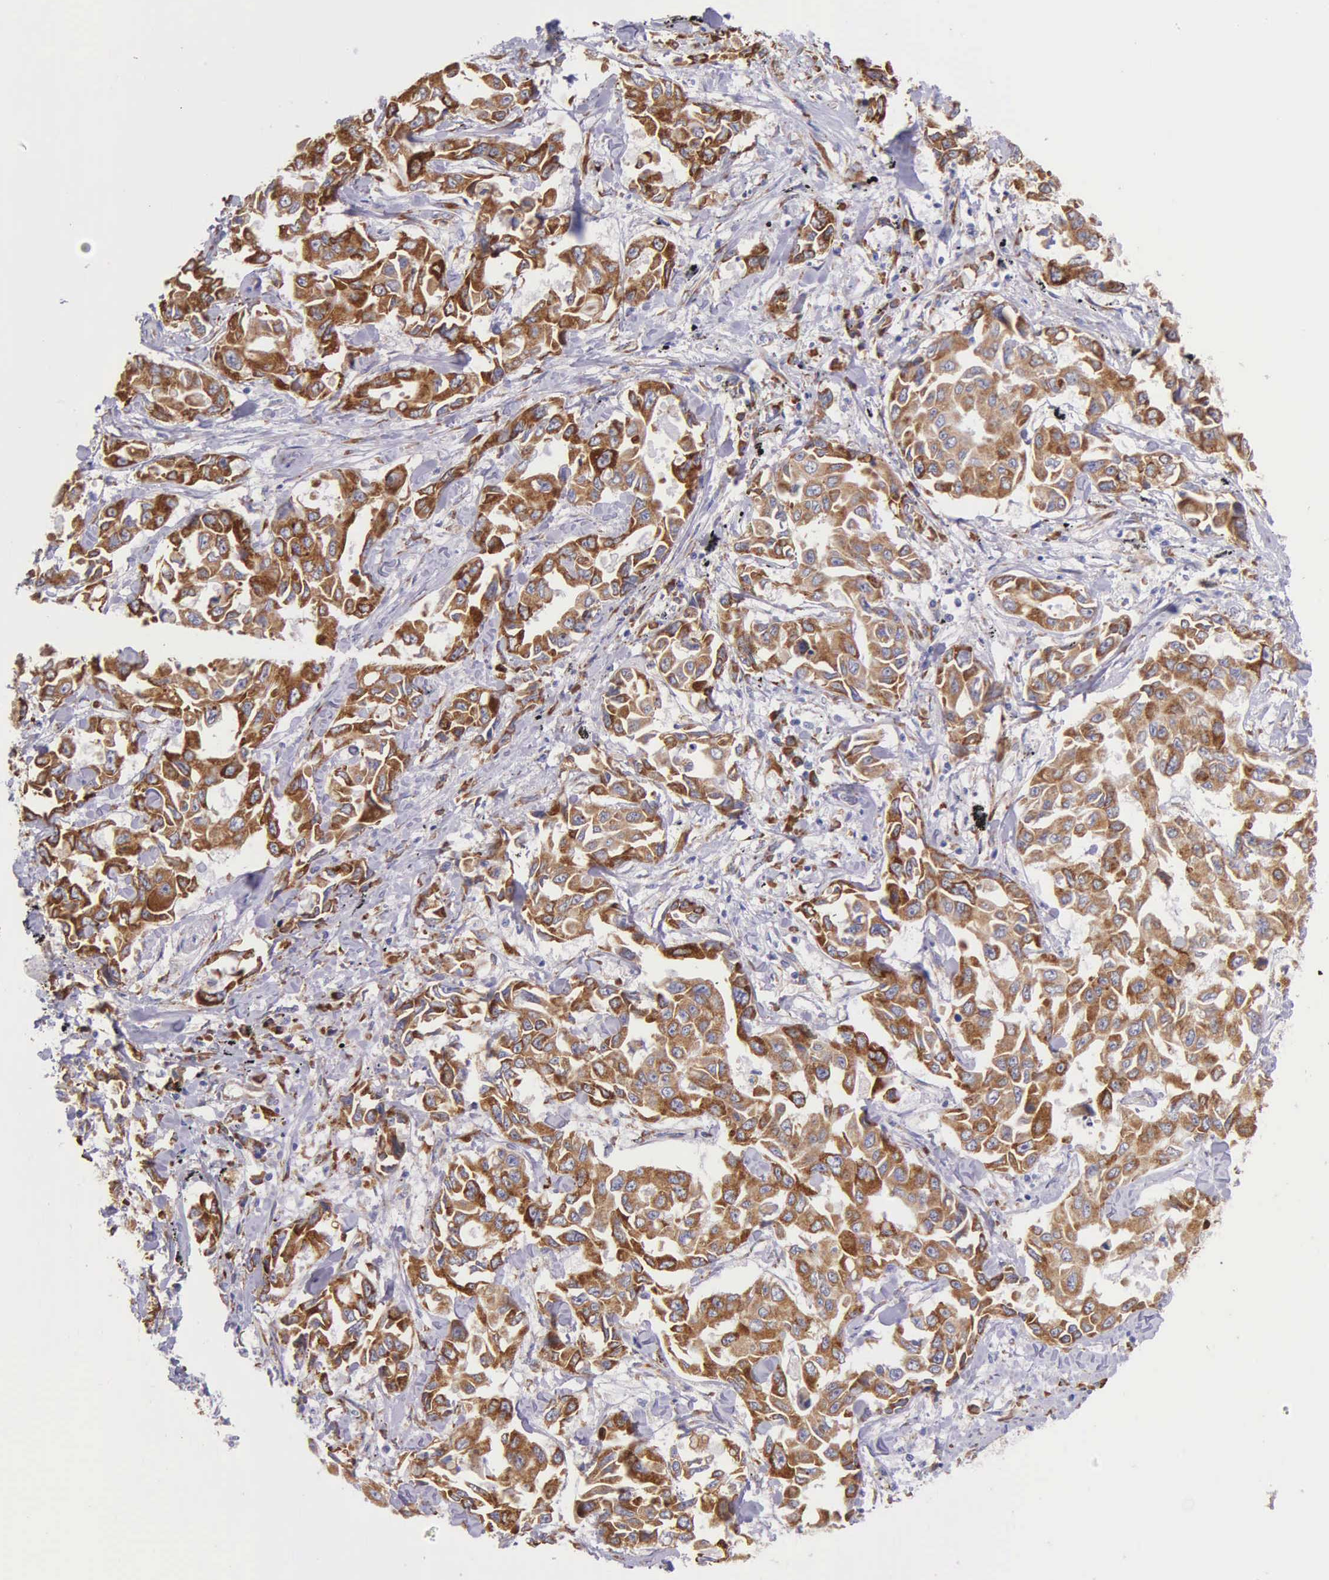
{"staining": {"intensity": "moderate", "quantity": ">75%", "location": "cytoplasmic/membranous"}, "tissue": "lung cancer", "cell_type": "Tumor cells", "image_type": "cancer", "snomed": [{"axis": "morphology", "description": "Adenocarcinoma, NOS"}, {"axis": "topography", "description": "Lung"}], "caption": "Immunohistochemistry (IHC) of lung cancer (adenocarcinoma) exhibits medium levels of moderate cytoplasmic/membranous staining in about >75% of tumor cells. The staining was performed using DAB (3,3'-diaminobenzidine), with brown indicating positive protein expression. Nuclei are stained blue with hematoxylin.", "gene": "CKAP4", "patient": {"sex": "male", "age": 64}}